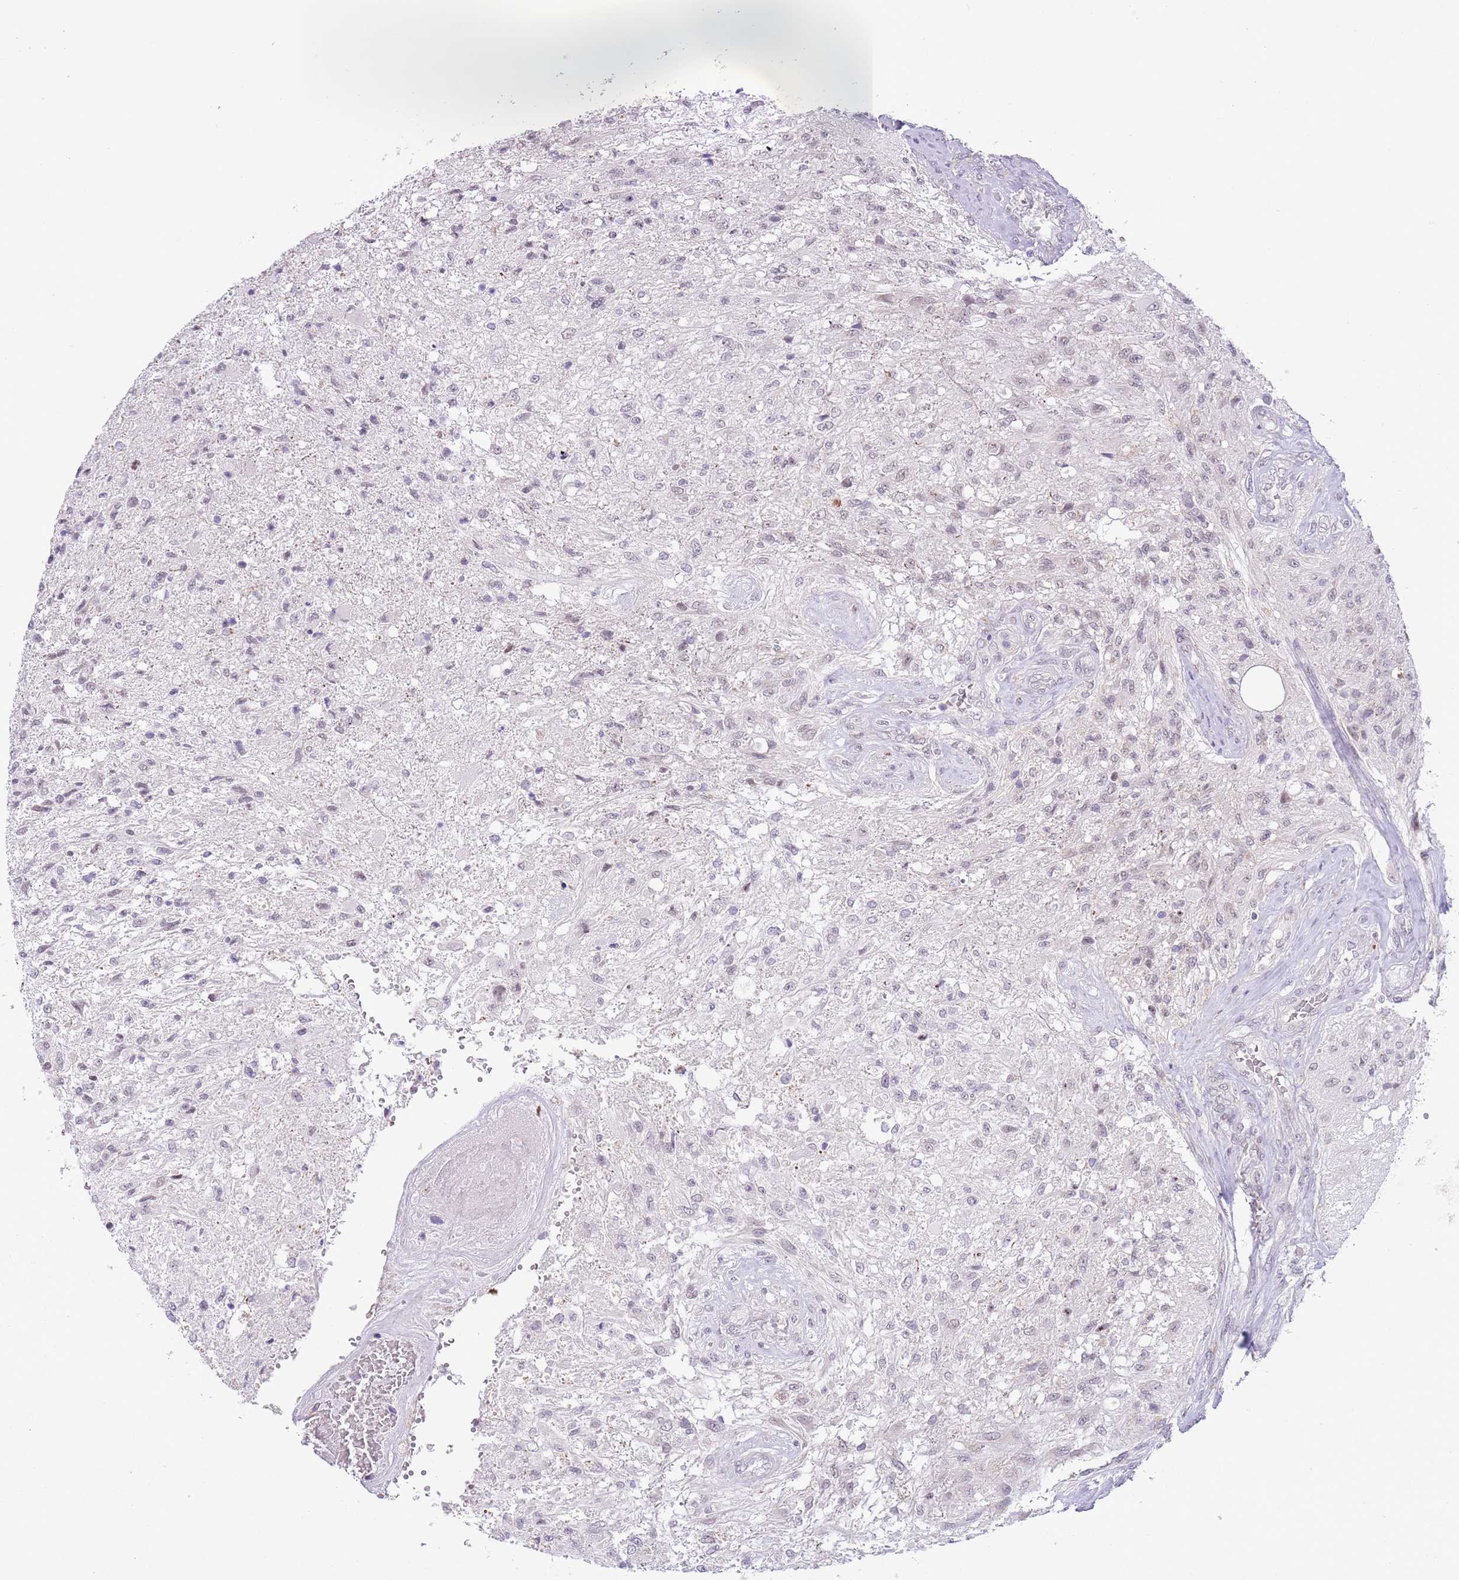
{"staining": {"intensity": "weak", "quantity": "25%-75%", "location": "nuclear"}, "tissue": "glioma", "cell_type": "Tumor cells", "image_type": "cancer", "snomed": [{"axis": "morphology", "description": "Glioma, malignant, High grade"}, {"axis": "topography", "description": "Brain"}], "caption": "The immunohistochemical stain highlights weak nuclear staining in tumor cells of malignant high-grade glioma tissue.", "gene": "ZNF576", "patient": {"sex": "male", "age": 56}}